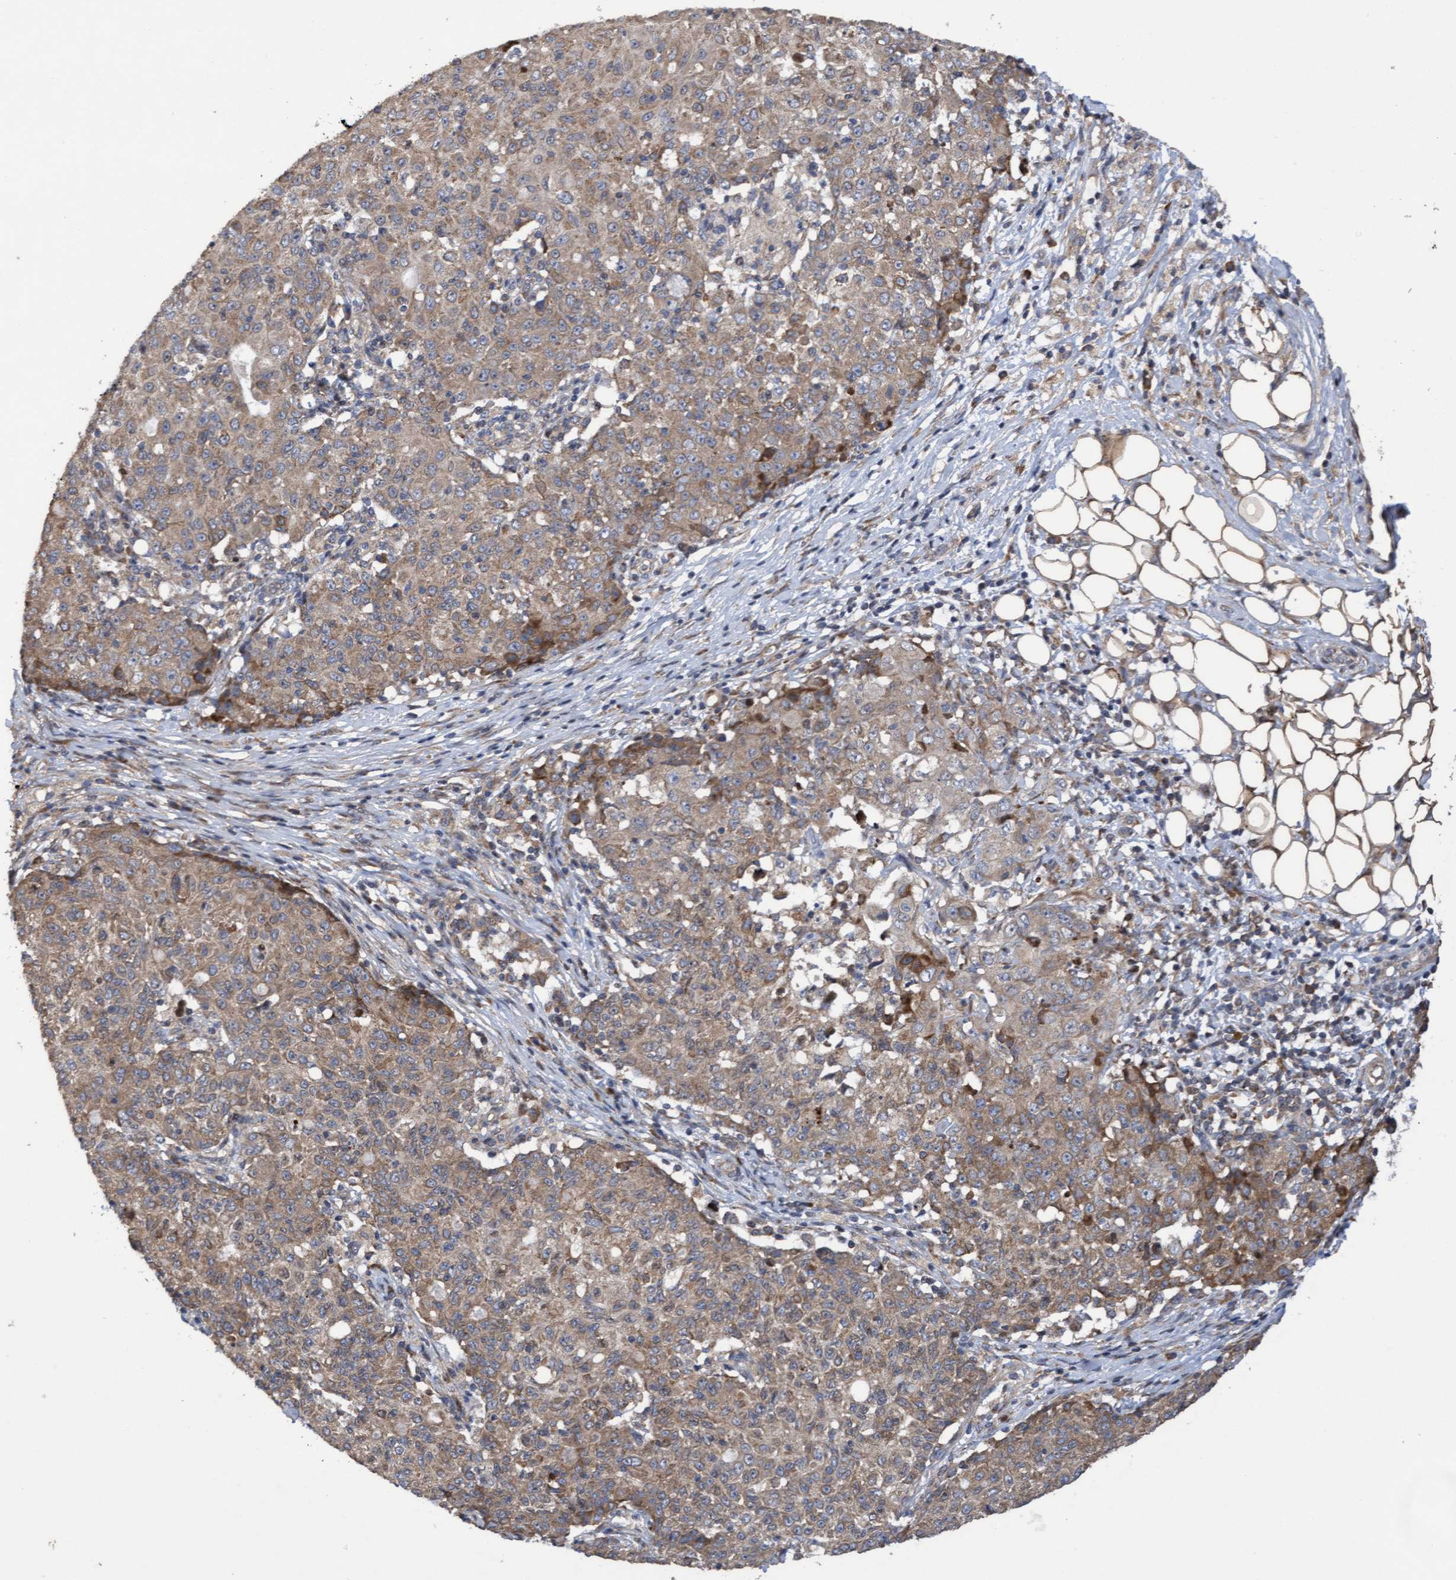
{"staining": {"intensity": "moderate", "quantity": ">75%", "location": "cytoplasmic/membranous"}, "tissue": "ovarian cancer", "cell_type": "Tumor cells", "image_type": "cancer", "snomed": [{"axis": "morphology", "description": "Carcinoma, endometroid"}, {"axis": "topography", "description": "Ovary"}], "caption": "Protein expression analysis of endometroid carcinoma (ovarian) exhibits moderate cytoplasmic/membranous positivity in about >75% of tumor cells.", "gene": "ELP5", "patient": {"sex": "female", "age": 42}}